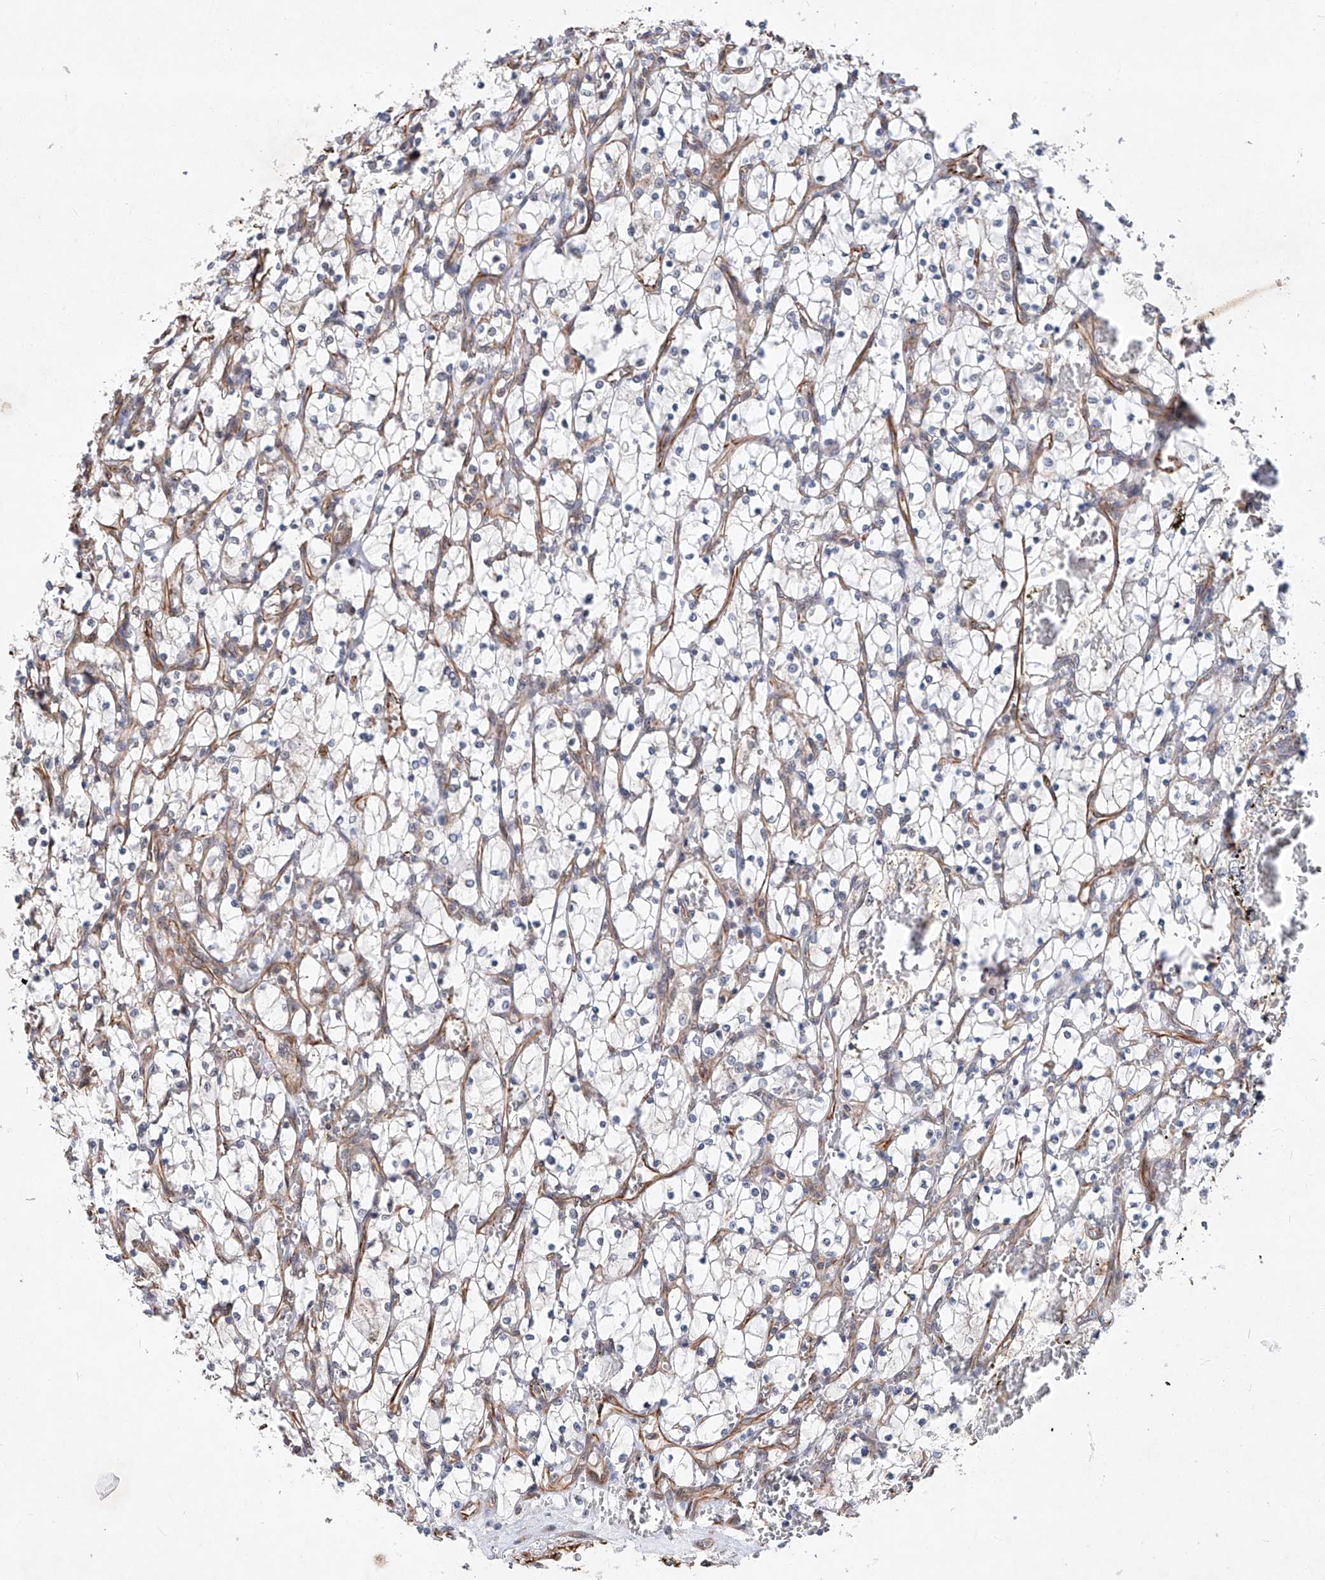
{"staining": {"intensity": "negative", "quantity": "none", "location": "none"}, "tissue": "renal cancer", "cell_type": "Tumor cells", "image_type": "cancer", "snomed": [{"axis": "morphology", "description": "Adenocarcinoma, NOS"}, {"axis": "topography", "description": "Kidney"}], "caption": "This is an immunohistochemistry (IHC) photomicrograph of human renal cancer. There is no expression in tumor cells.", "gene": "AMD1", "patient": {"sex": "female", "age": 69}}